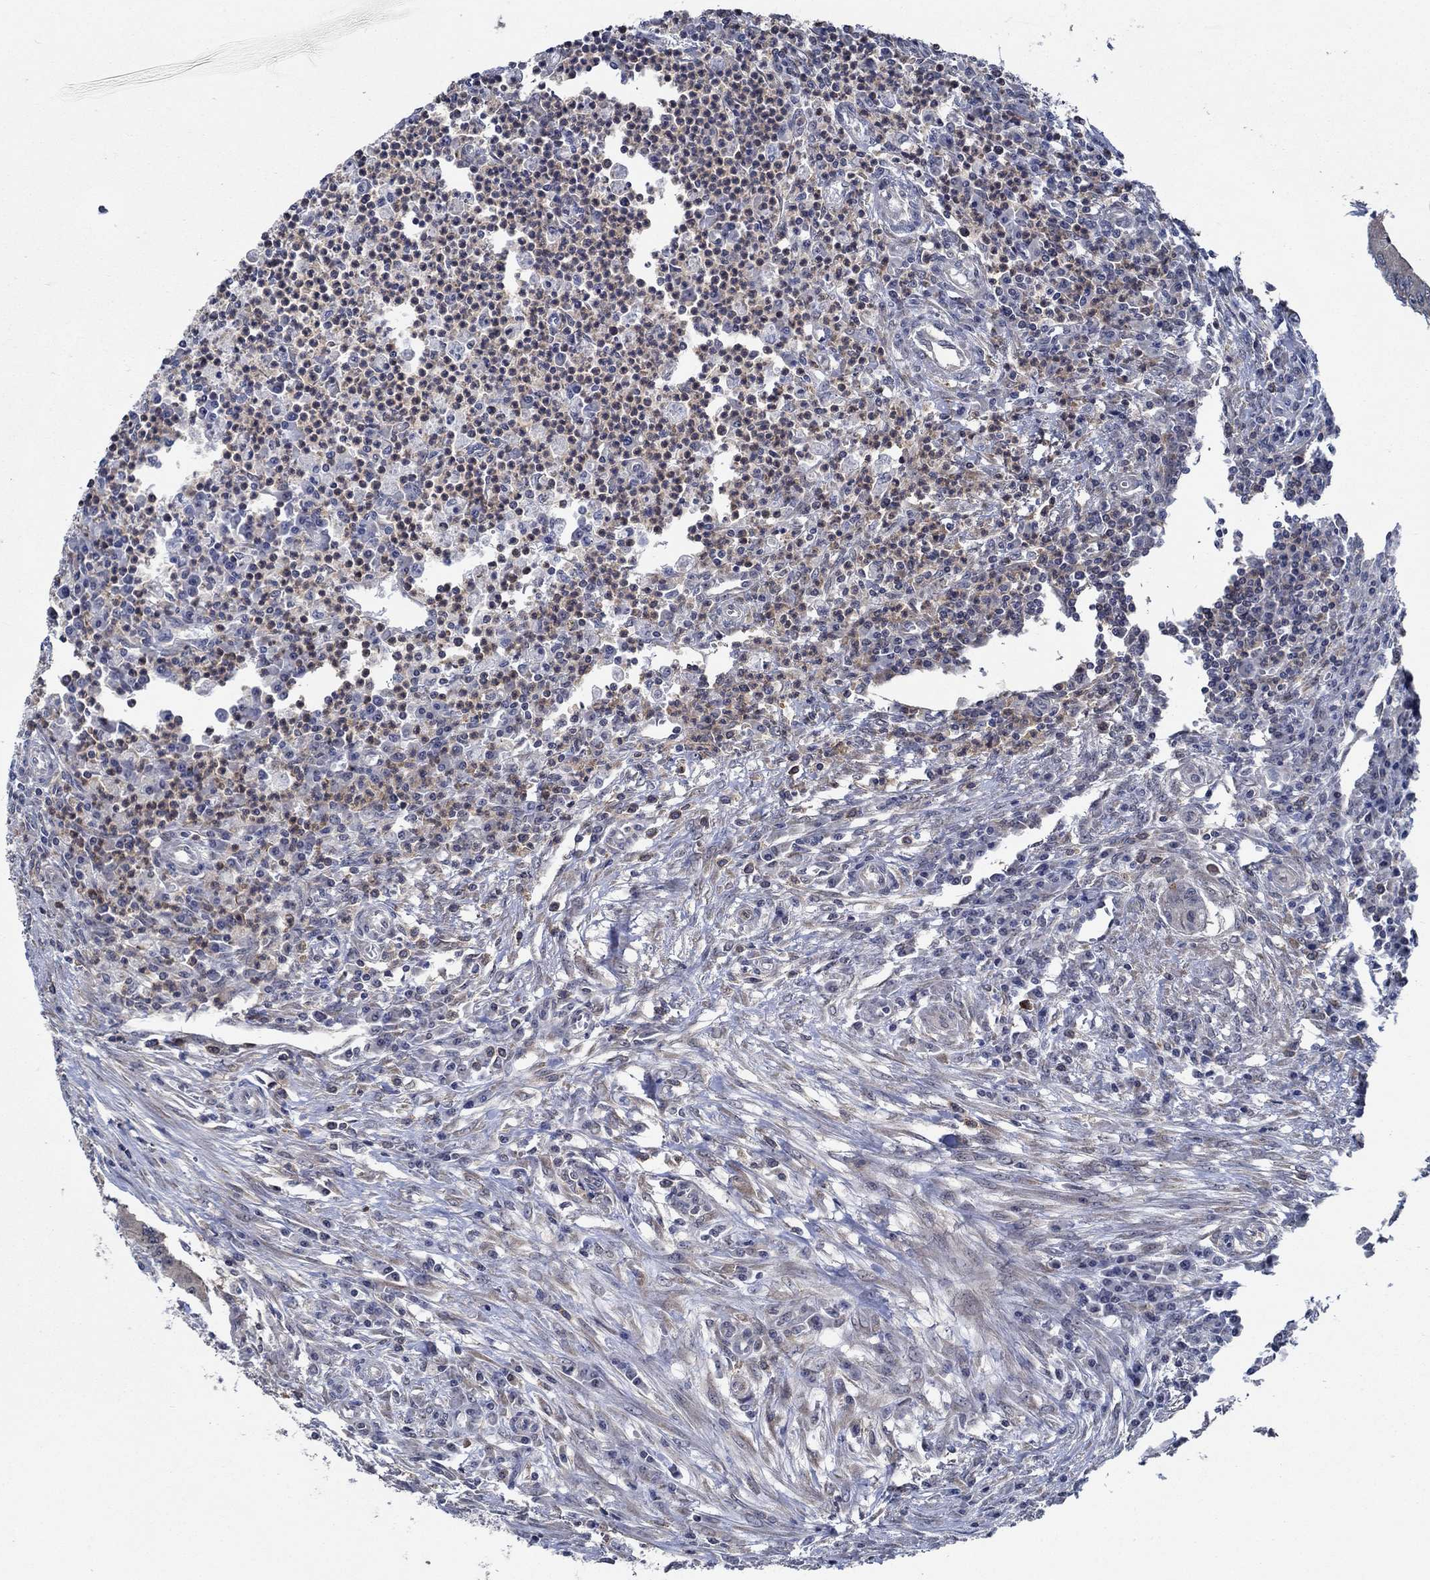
{"staining": {"intensity": "negative", "quantity": "none", "location": "none"}, "tissue": "colorectal cancer", "cell_type": "Tumor cells", "image_type": "cancer", "snomed": [{"axis": "morphology", "description": "Adenocarcinoma, NOS"}, {"axis": "topography", "description": "Colon"}], "caption": "Protein analysis of colorectal adenocarcinoma reveals no significant staining in tumor cells.", "gene": "DACT1", "patient": {"sex": "male", "age": 53}}